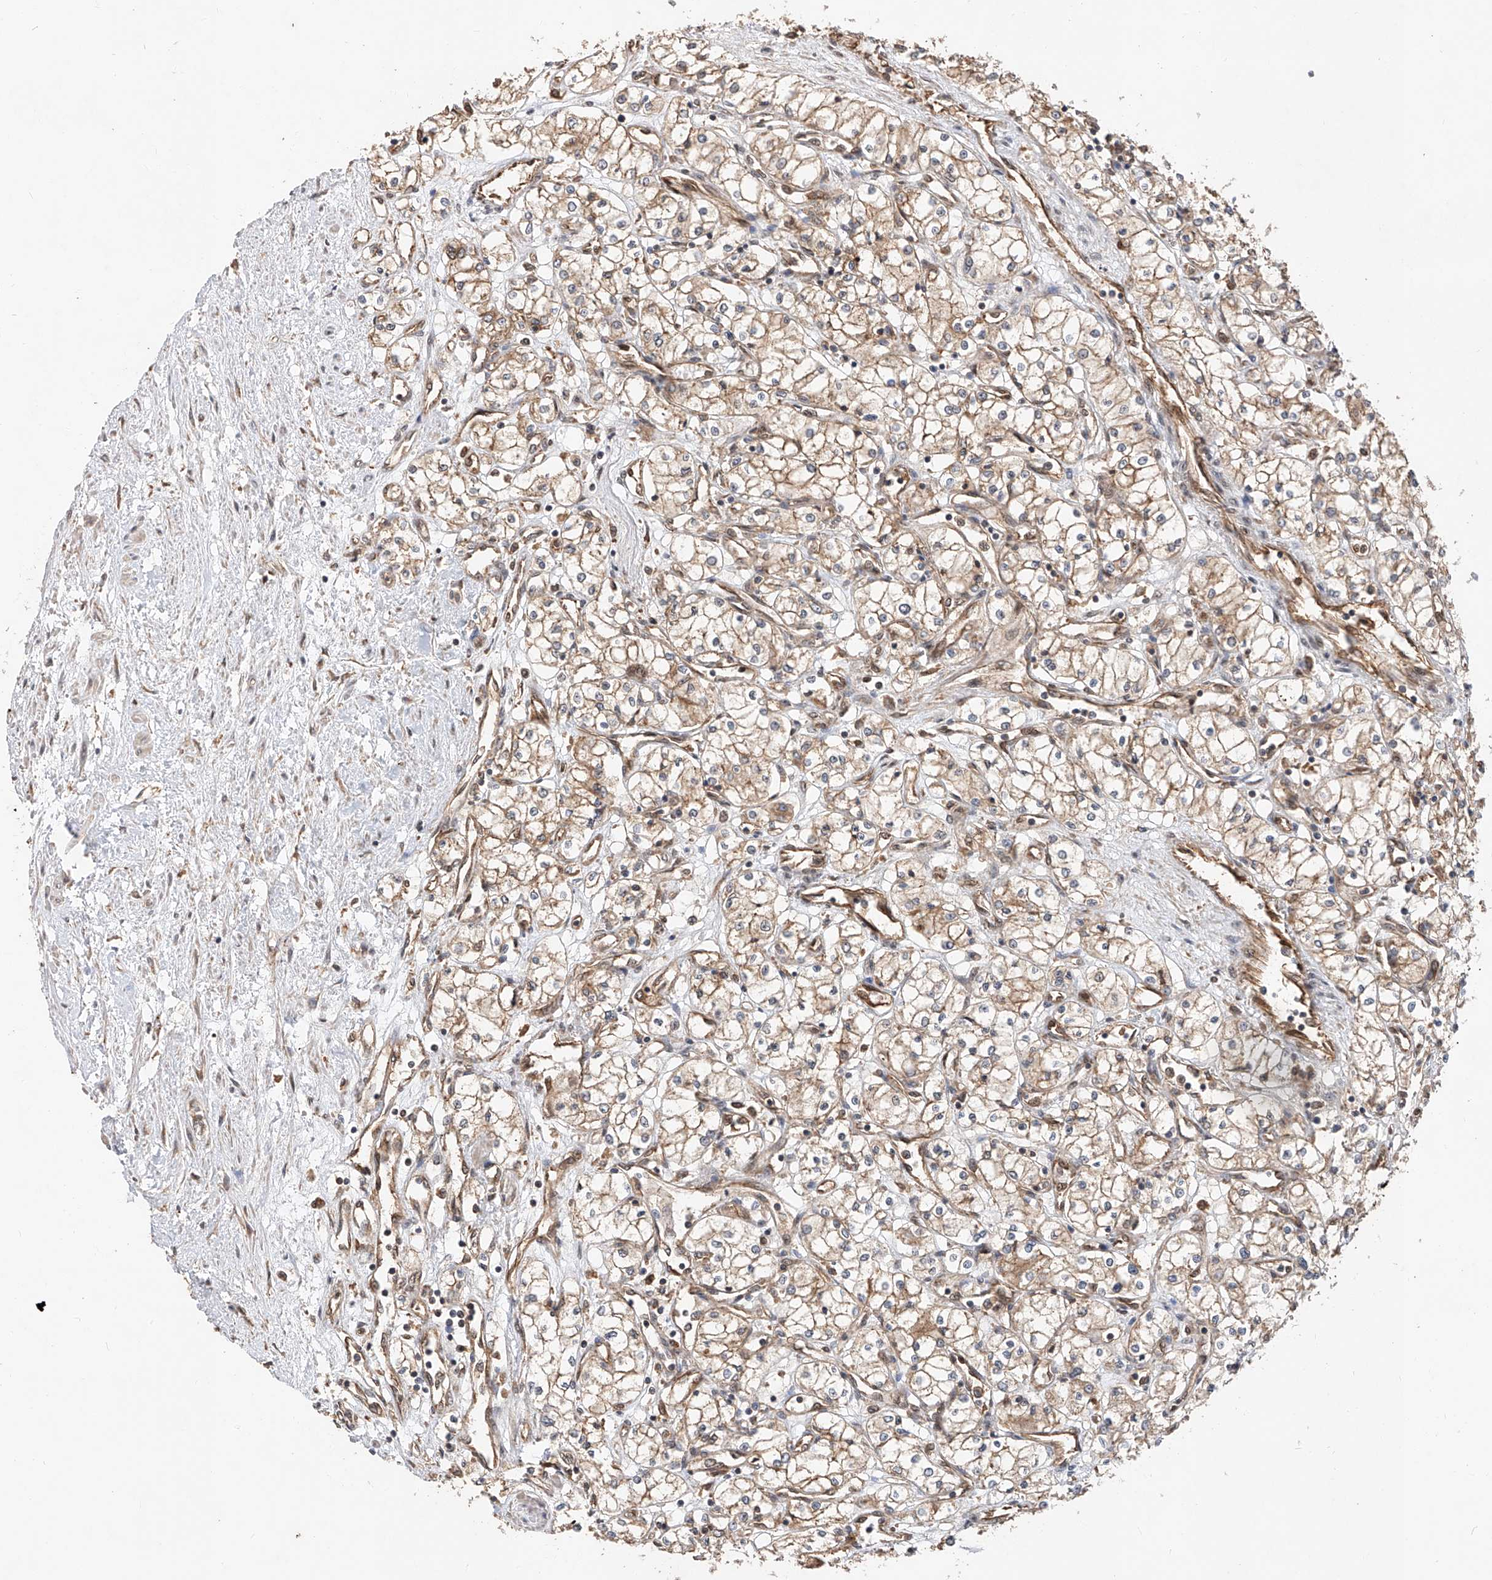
{"staining": {"intensity": "weak", "quantity": ">75%", "location": "cytoplasmic/membranous"}, "tissue": "renal cancer", "cell_type": "Tumor cells", "image_type": "cancer", "snomed": [{"axis": "morphology", "description": "Adenocarcinoma, NOS"}, {"axis": "topography", "description": "Kidney"}], "caption": "Adenocarcinoma (renal) stained for a protein shows weak cytoplasmic/membranous positivity in tumor cells. (Stains: DAB (3,3'-diaminobenzidine) in brown, nuclei in blue, Microscopy: brightfield microscopy at high magnification).", "gene": "RILPL2", "patient": {"sex": "male", "age": 59}}